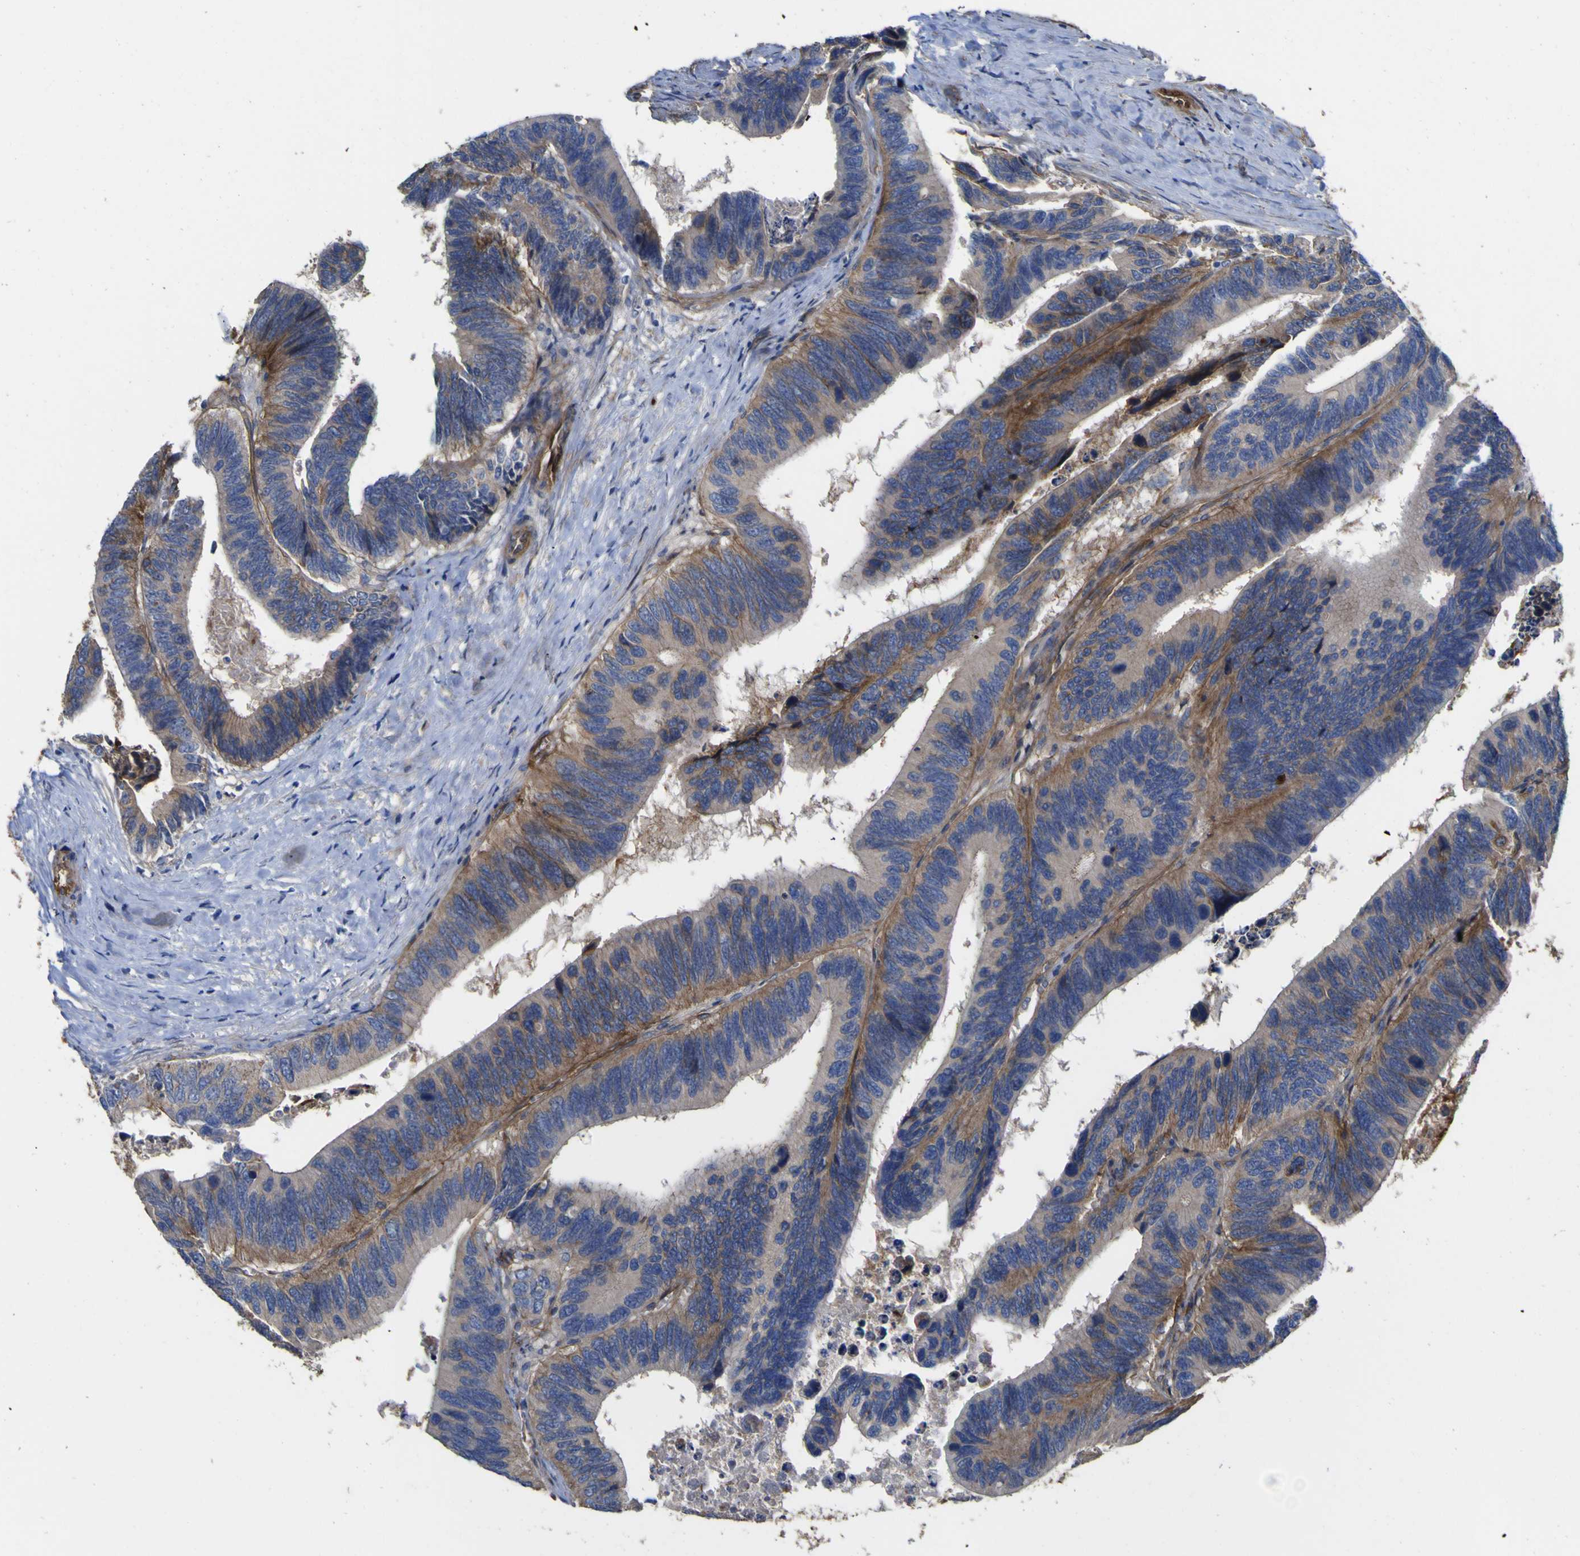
{"staining": {"intensity": "moderate", "quantity": ">75%", "location": "cytoplasmic/membranous"}, "tissue": "colorectal cancer", "cell_type": "Tumor cells", "image_type": "cancer", "snomed": [{"axis": "morphology", "description": "Adenocarcinoma, NOS"}, {"axis": "topography", "description": "Colon"}], "caption": "Human colorectal adenocarcinoma stained with a brown dye demonstrates moderate cytoplasmic/membranous positive positivity in approximately >75% of tumor cells.", "gene": "CD151", "patient": {"sex": "male", "age": 72}}